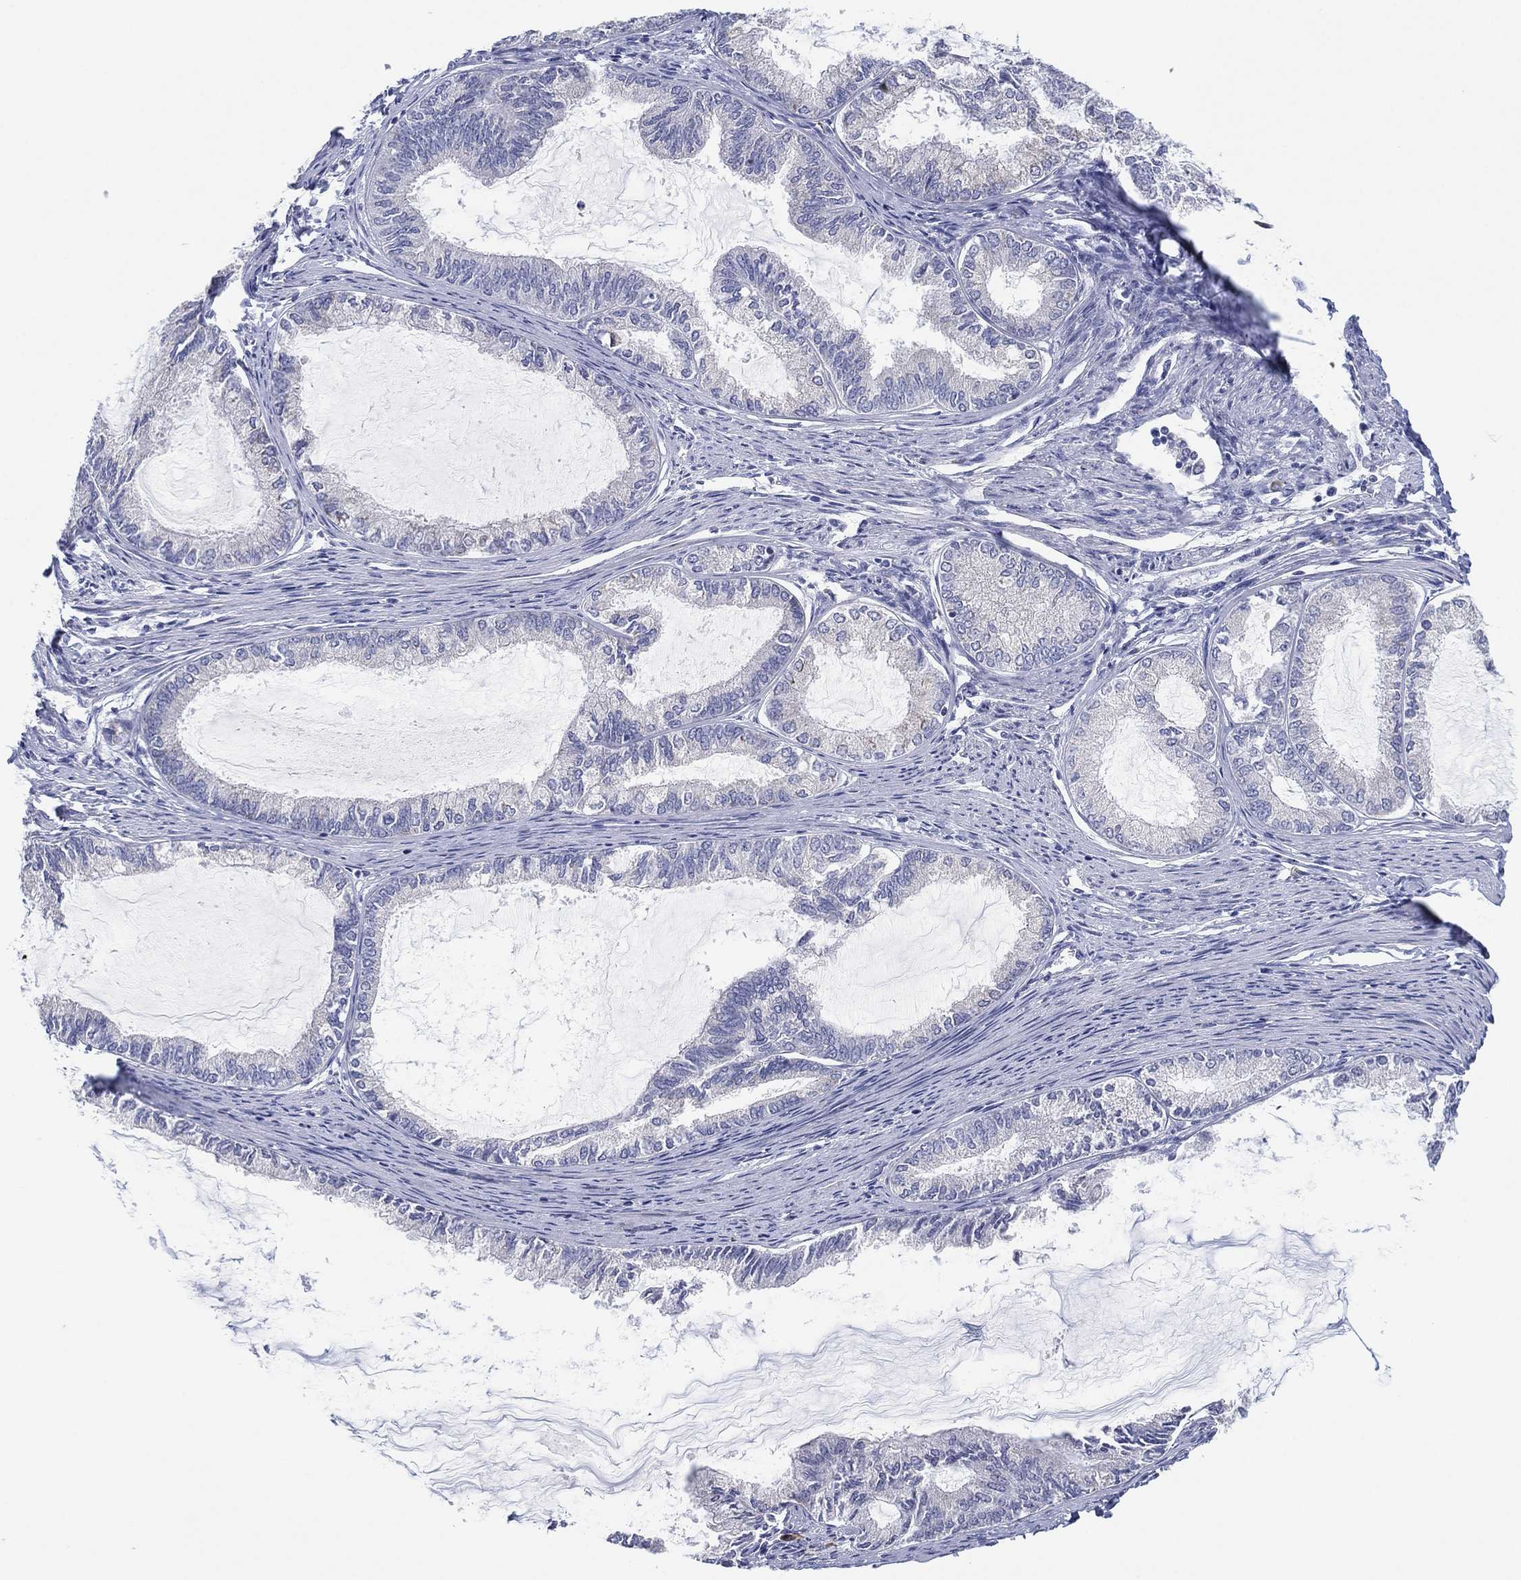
{"staining": {"intensity": "negative", "quantity": "none", "location": "none"}, "tissue": "endometrial cancer", "cell_type": "Tumor cells", "image_type": "cancer", "snomed": [{"axis": "morphology", "description": "Adenocarcinoma, NOS"}, {"axis": "topography", "description": "Endometrium"}], "caption": "This image is of endometrial cancer (adenocarcinoma) stained with immunohistochemistry to label a protein in brown with the nuclei are counter-stained blue. There is no expression in tumor cells.", "gene": "TMEM40", "patient": {"sex": "female", "age": 86}}